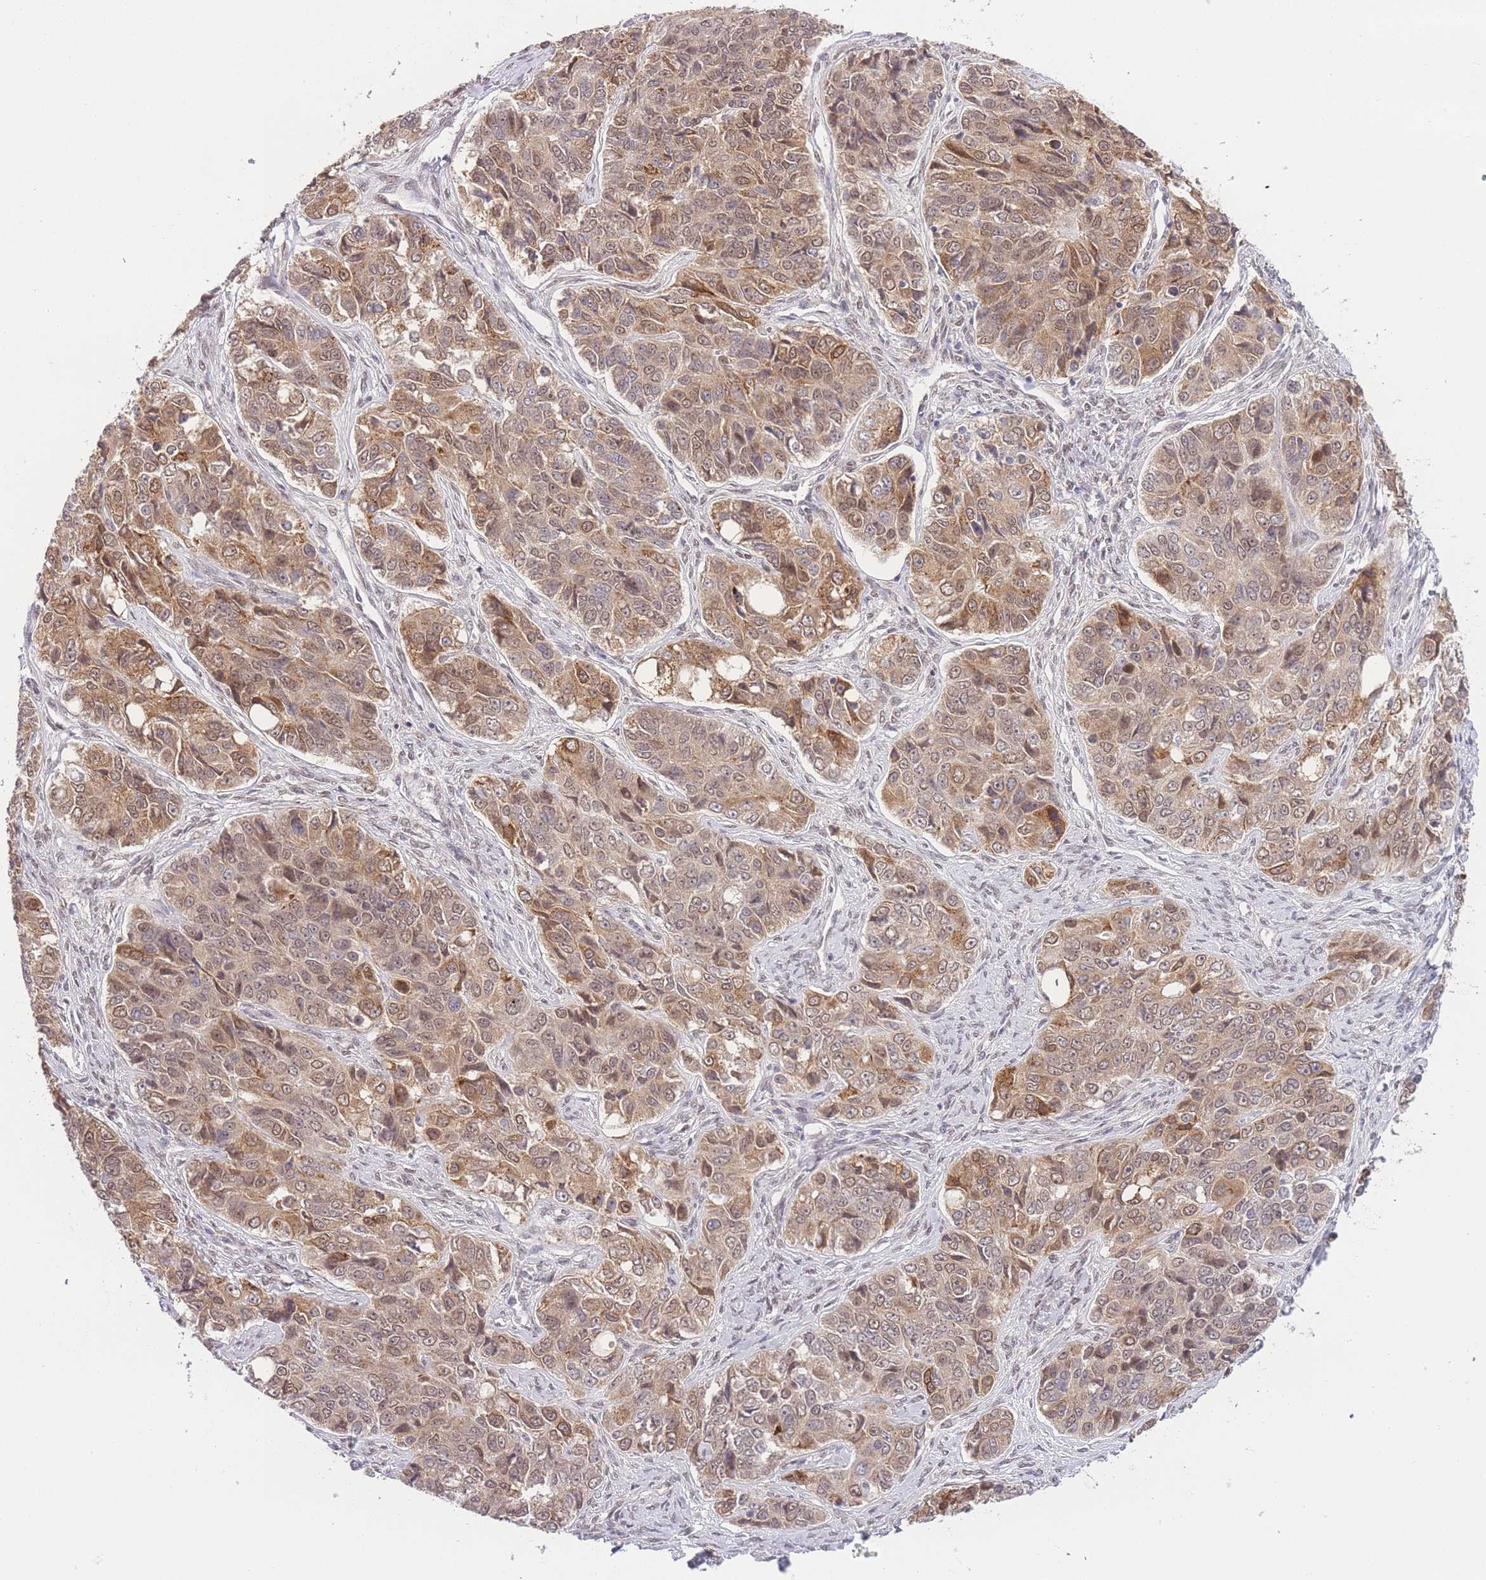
{"staining": {"intensity": "moderate", "quantity": ">75%", "location": "cytoplasmic/membranous,nuclear"}, "tissue": "ovarian cancer", "cell_type": "Tumor cells", "image_type": "cancer", "snomed": [{"axis": "morphology", "description": "Carcinoma, endometroid"}, {"axis": "topography", "description": "Ovary"}], "caption": "Human ovarian endometroid carcinoma stained with a protein marker reveals moderate staining in tumor cells.", "gene": "TMED3", "patient": {"sex": "female", "age": 51}}